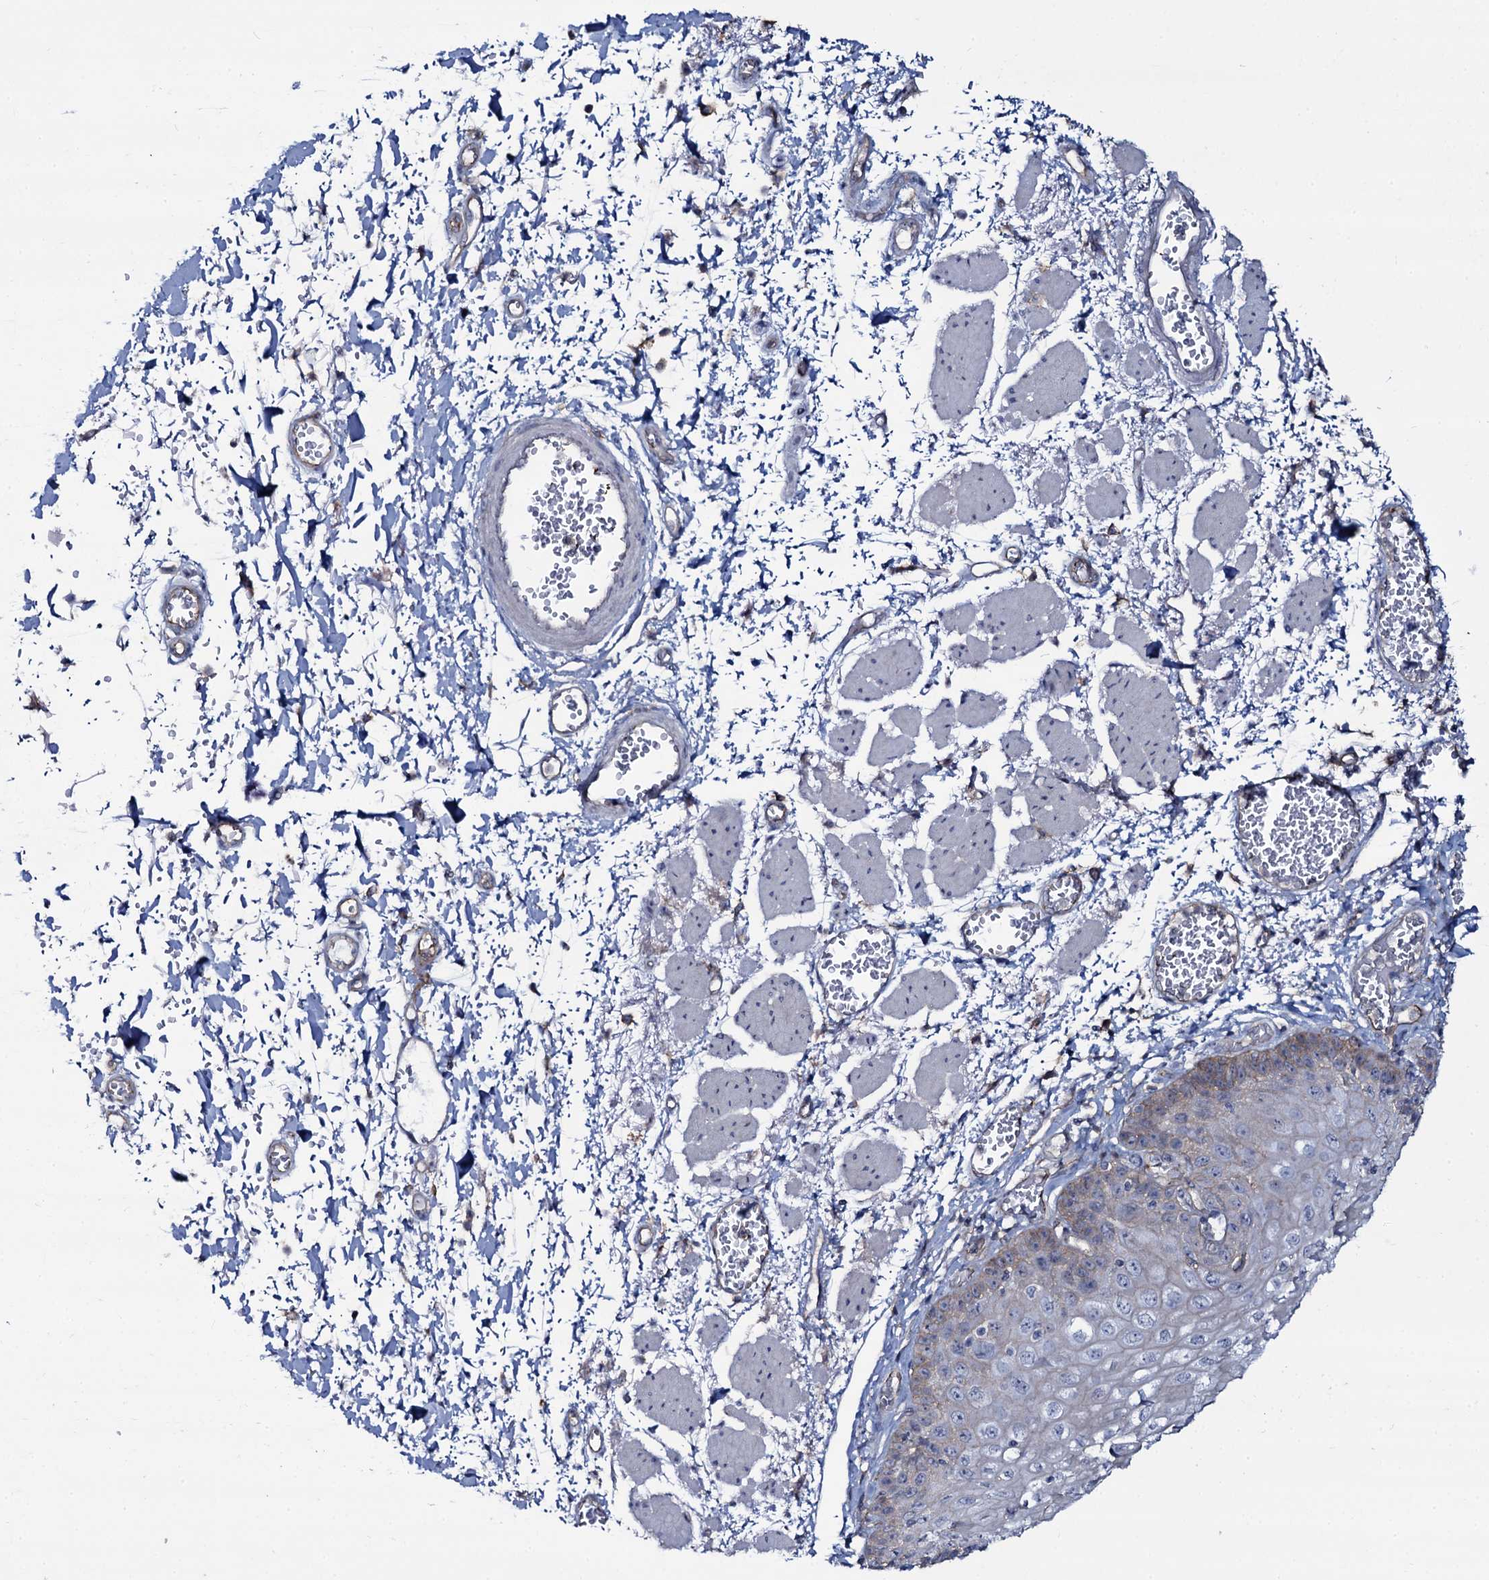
{"staining": {"intensity": "negative", "quantity": "none", "location": "none"}, "tissue": "esophagus", "cell_type": "Squamous epithelial cells", "image_type": "normal", "snomed": [{"axis": "morphology", "description": "Normal tissue, NOS"}, {"axis": "topography", "description": "Esophagus"}], "caption": "This is an IHC image of unremarkable human esophagus. There is no staining in squamous epithelial cells.", "gene": "SNAP23", "patient": {"sex": "male", "age": 81}}